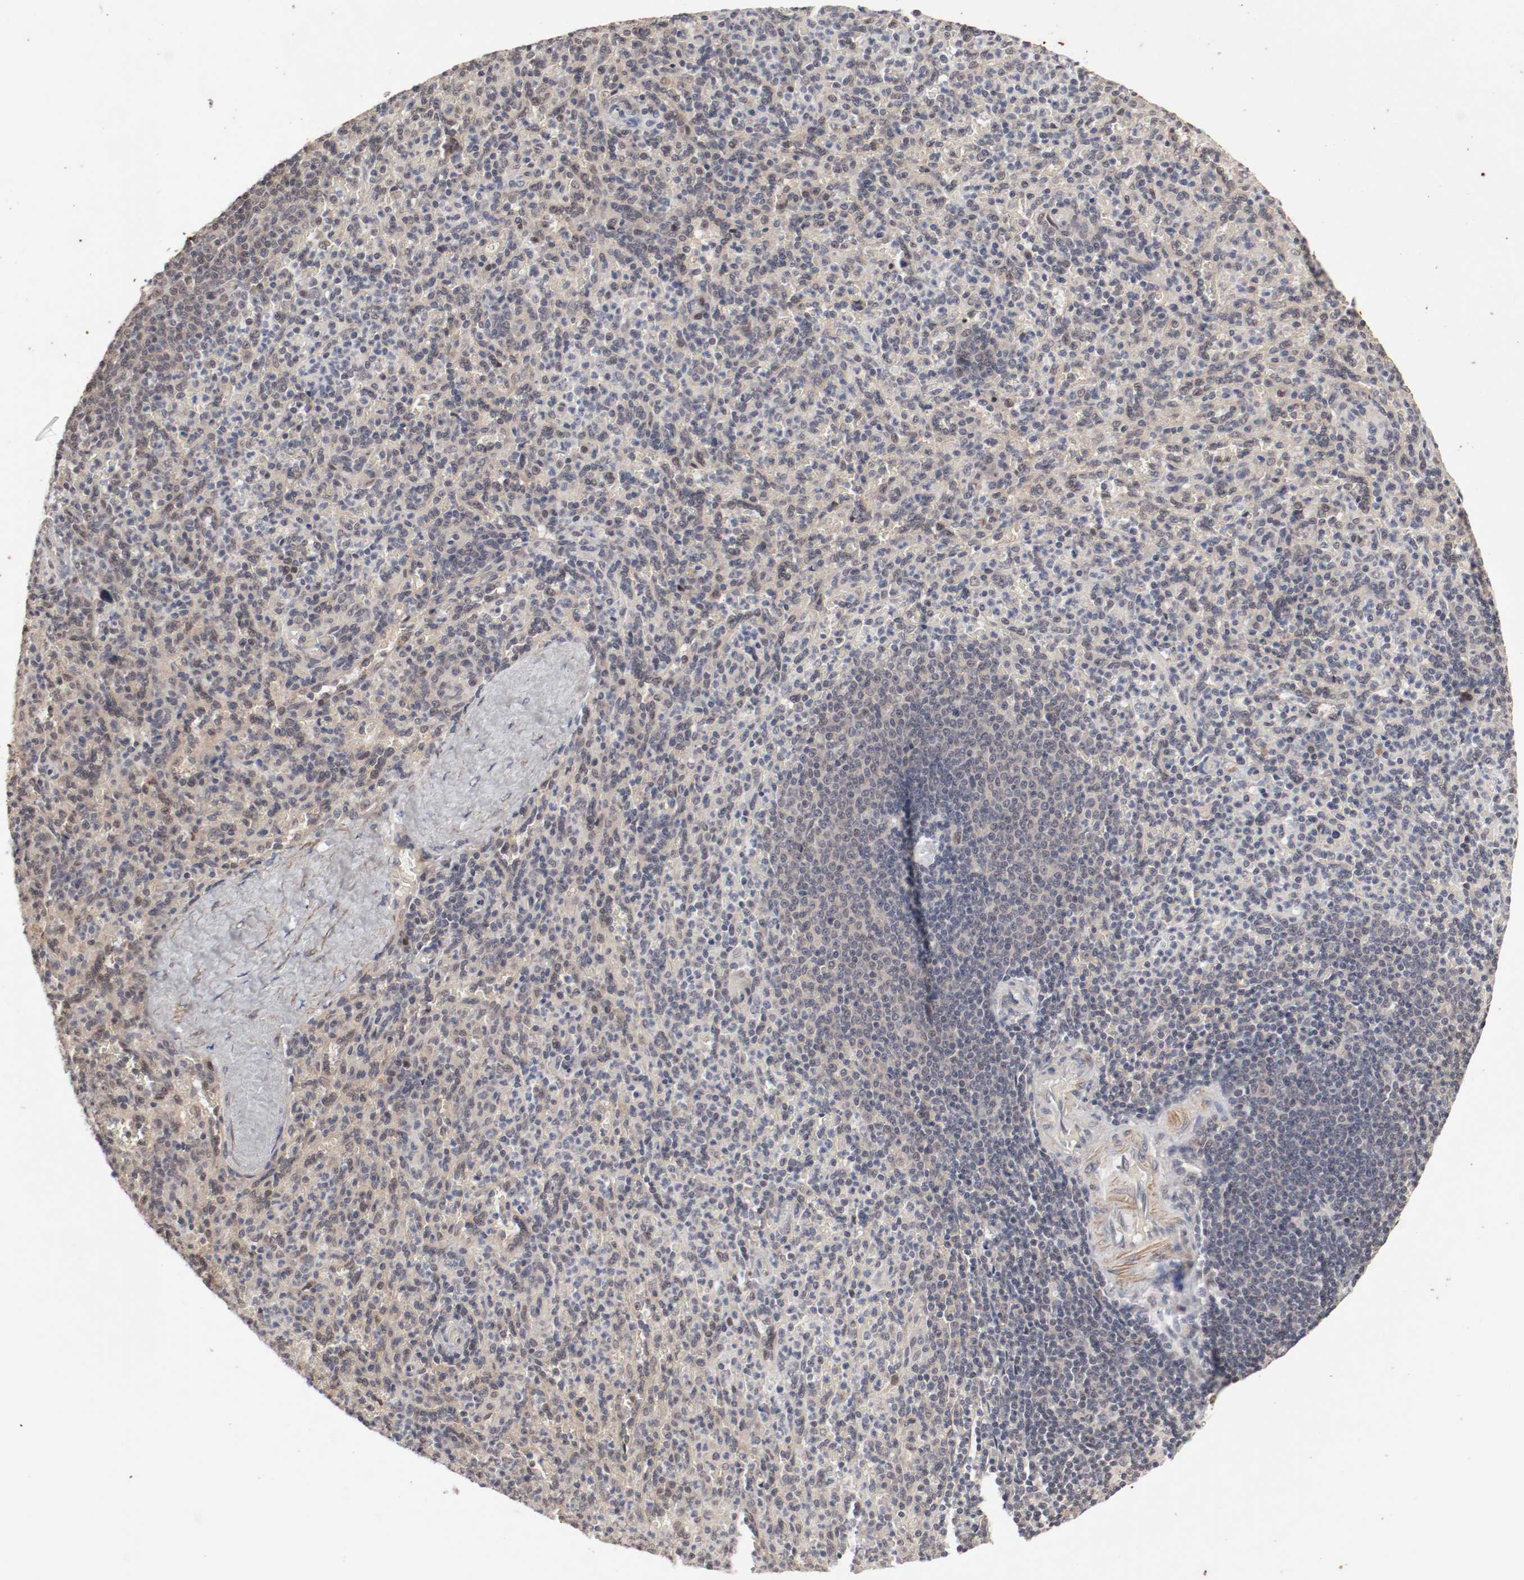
{"staining": {"intensity": "weak", "quantity": "25%-75%", "location": "cytoplasmic/membranous,nuclear"}, "tissue": "spleen", "cell_type": "Cells in red pulp", "image_type": "normal", "snomed": [{"axis": "morphology", "description": "Normal tissue, NOS"}, {"axis": "topography", "description": "Spleen"}], "caption": "Weak cytoplasmic/membranous,nuclear positivity is appreciated in approximately 25%-75% of cells in red pulp in benign spleen.", "gene": "CSNK2B", "patient": {"sex": "male", "age": 36}}